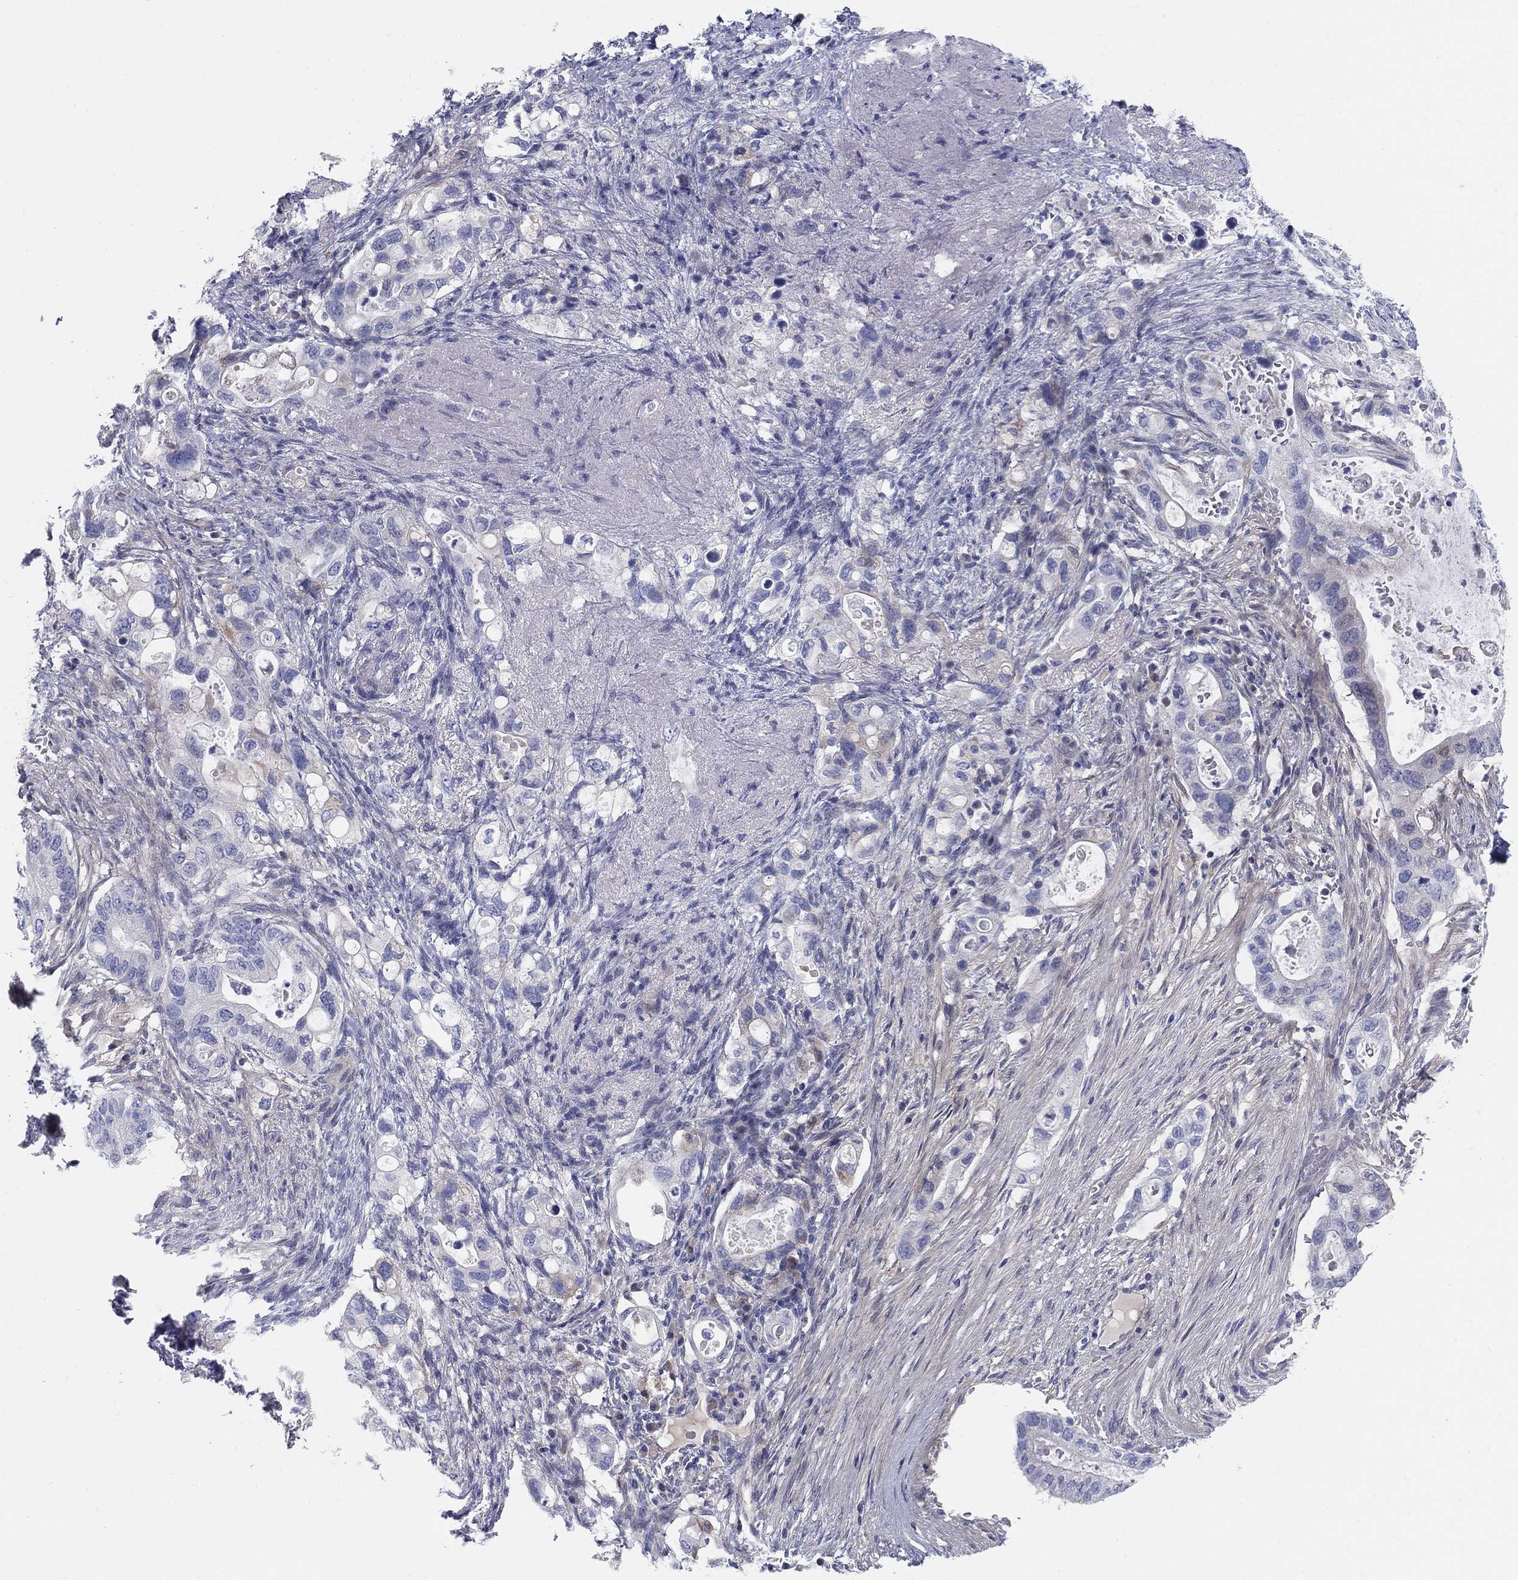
{"staining": {"intensity": "negative", "quantity": "none", "location": "none"}, "tissue": "pancreatic cancer", "cell_type": "Tumor cells", "image_type": "cancer", "snomed": [{"axis": "morphology", "description": "Adenocarcinoma, NOS"}, {"axis": "topography", "description": "Pancreas"}], "caption": "High power microscopy image of an IHC image of adenocarcinoma (pancreatic), revealing no significant expression in tumor cells.", "gene": "HEATR4", "patient": {"sex": "female", "age": 72}}